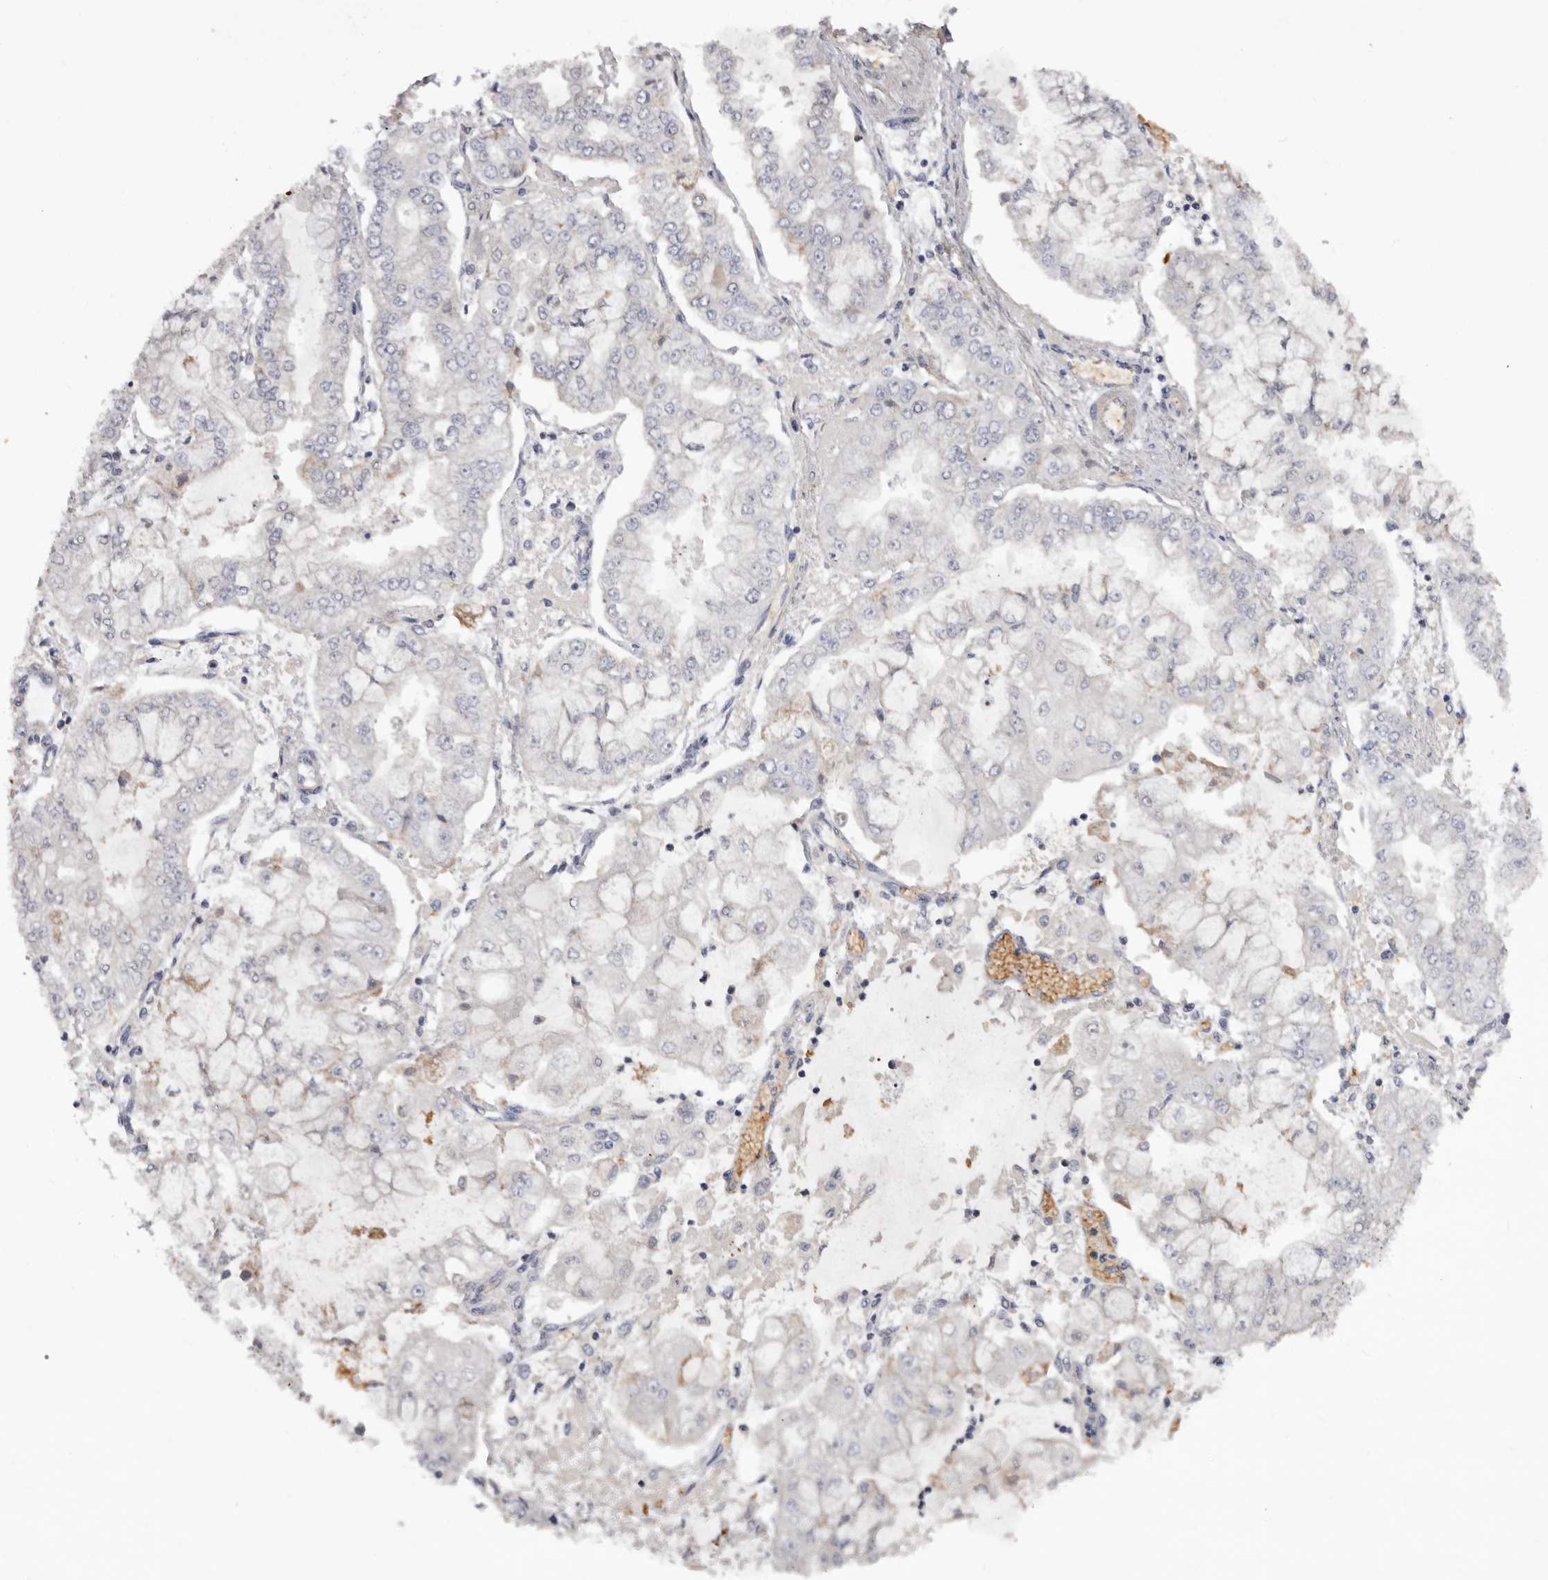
{"staining": {"intensity": "negative", "quantity": "none", "location": "none"}, "tissue": "stomach cancer", "cell_type": "Tumor cells", "image_type": "cancer", "snomed": [{"axis": "morphology", "description": "Adenocarcinoma, NOS"}, {"axis": "topography", "description": "Stomach"}], "caption": "High magnification brightfield microscopy of stomach adenocarcinoma stained with DAB (brown) and counterstained with hematoxylin (blue): tumor cells show no significant expression.", "gene": "TNR", "patient": {"sex": "male", "age": 76}}